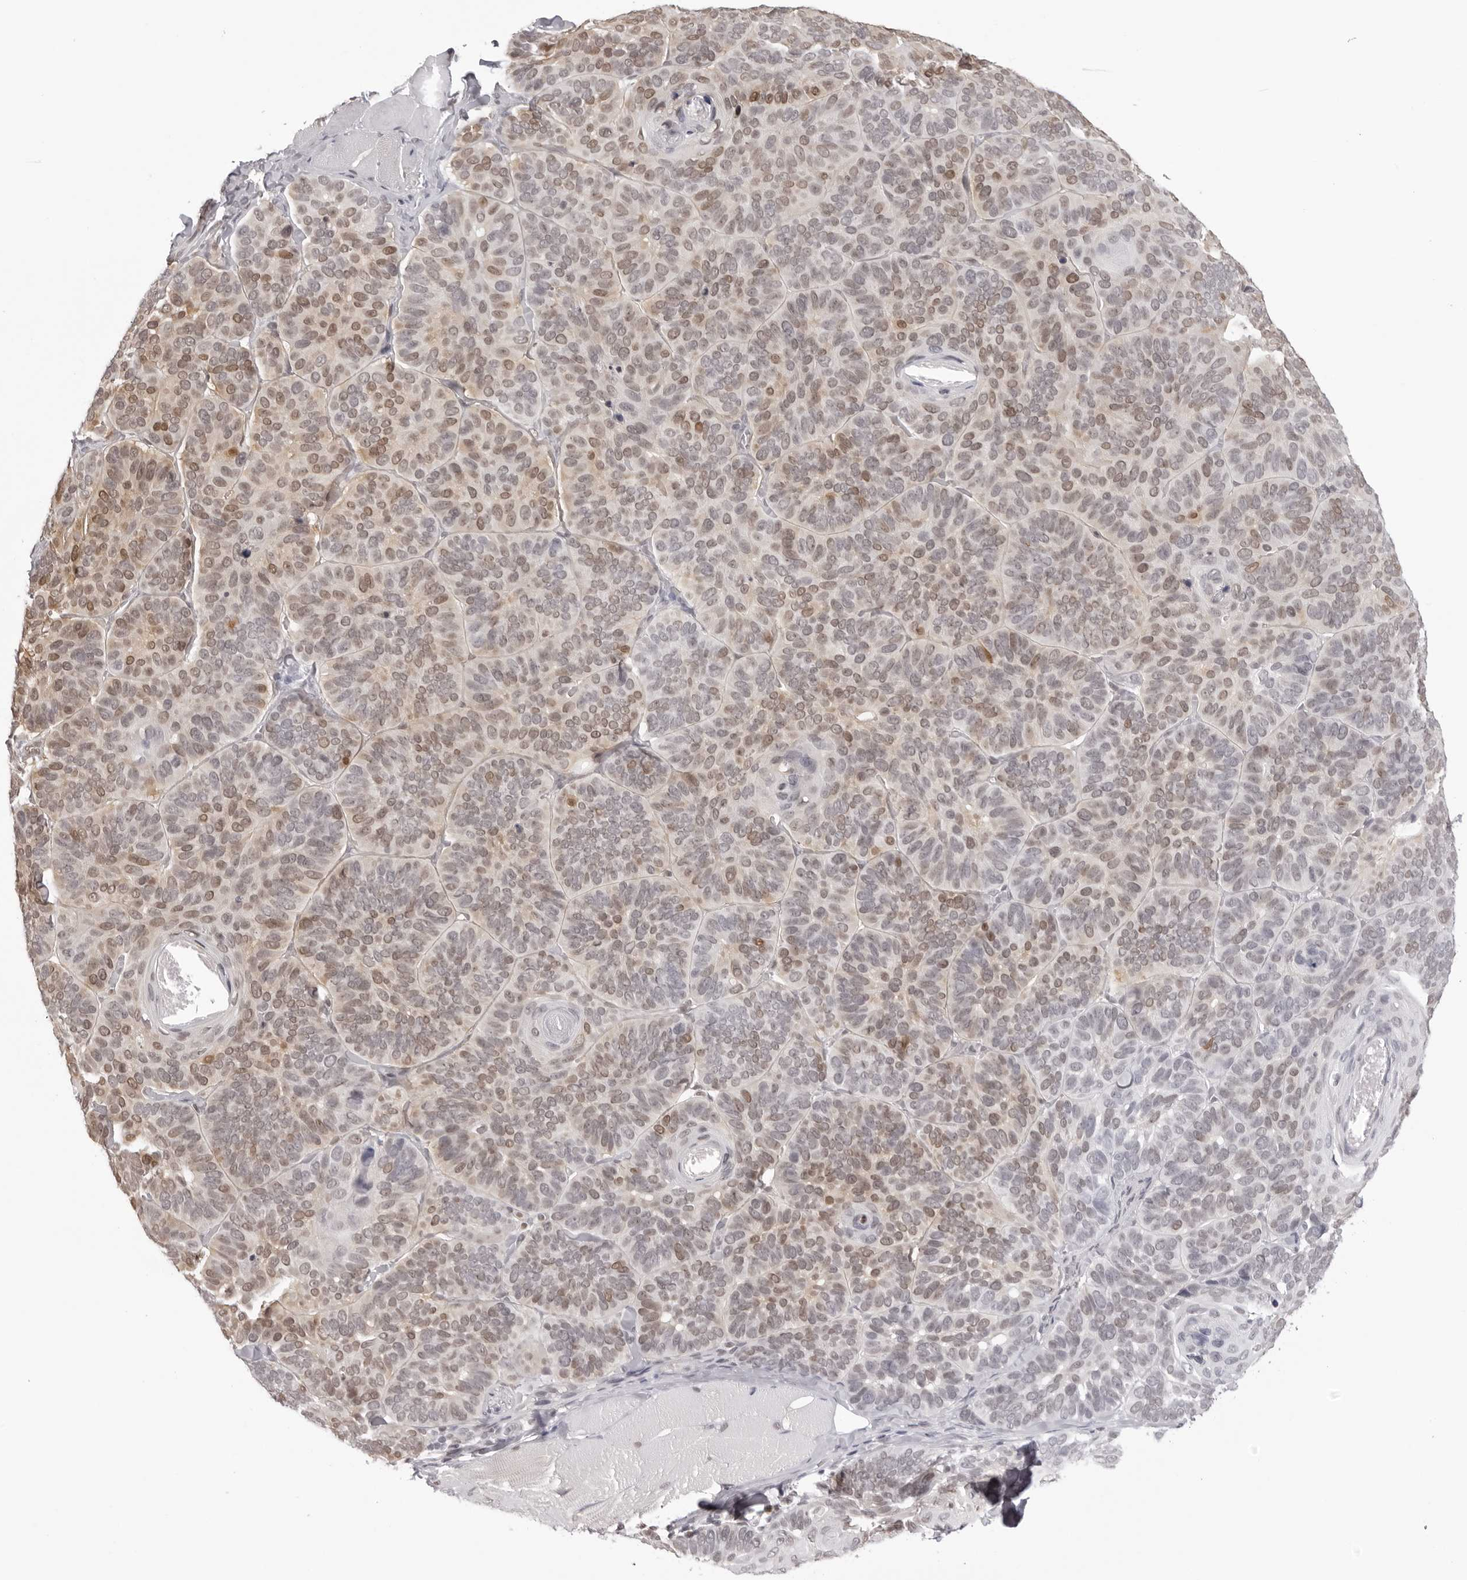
{"staining": {"intensity": "moderate", "quantity": "25%-75%", "location": "nuclear"}, "tissue": "skin cancer", "cell_type": "Tumor cells", "image_type": "cancer", "snomed": [{"axis": "morphology", "description": "Basal cell carcinoma"}, {"axis": "topography", "description": "Skin"}], "caption": "Skin basal cell carcinoma stained for a protein reveals moderate nuclear positivity in tumor cells.", "gene": "HSPA4", "patient": {"sex": "male", "age": 62}}